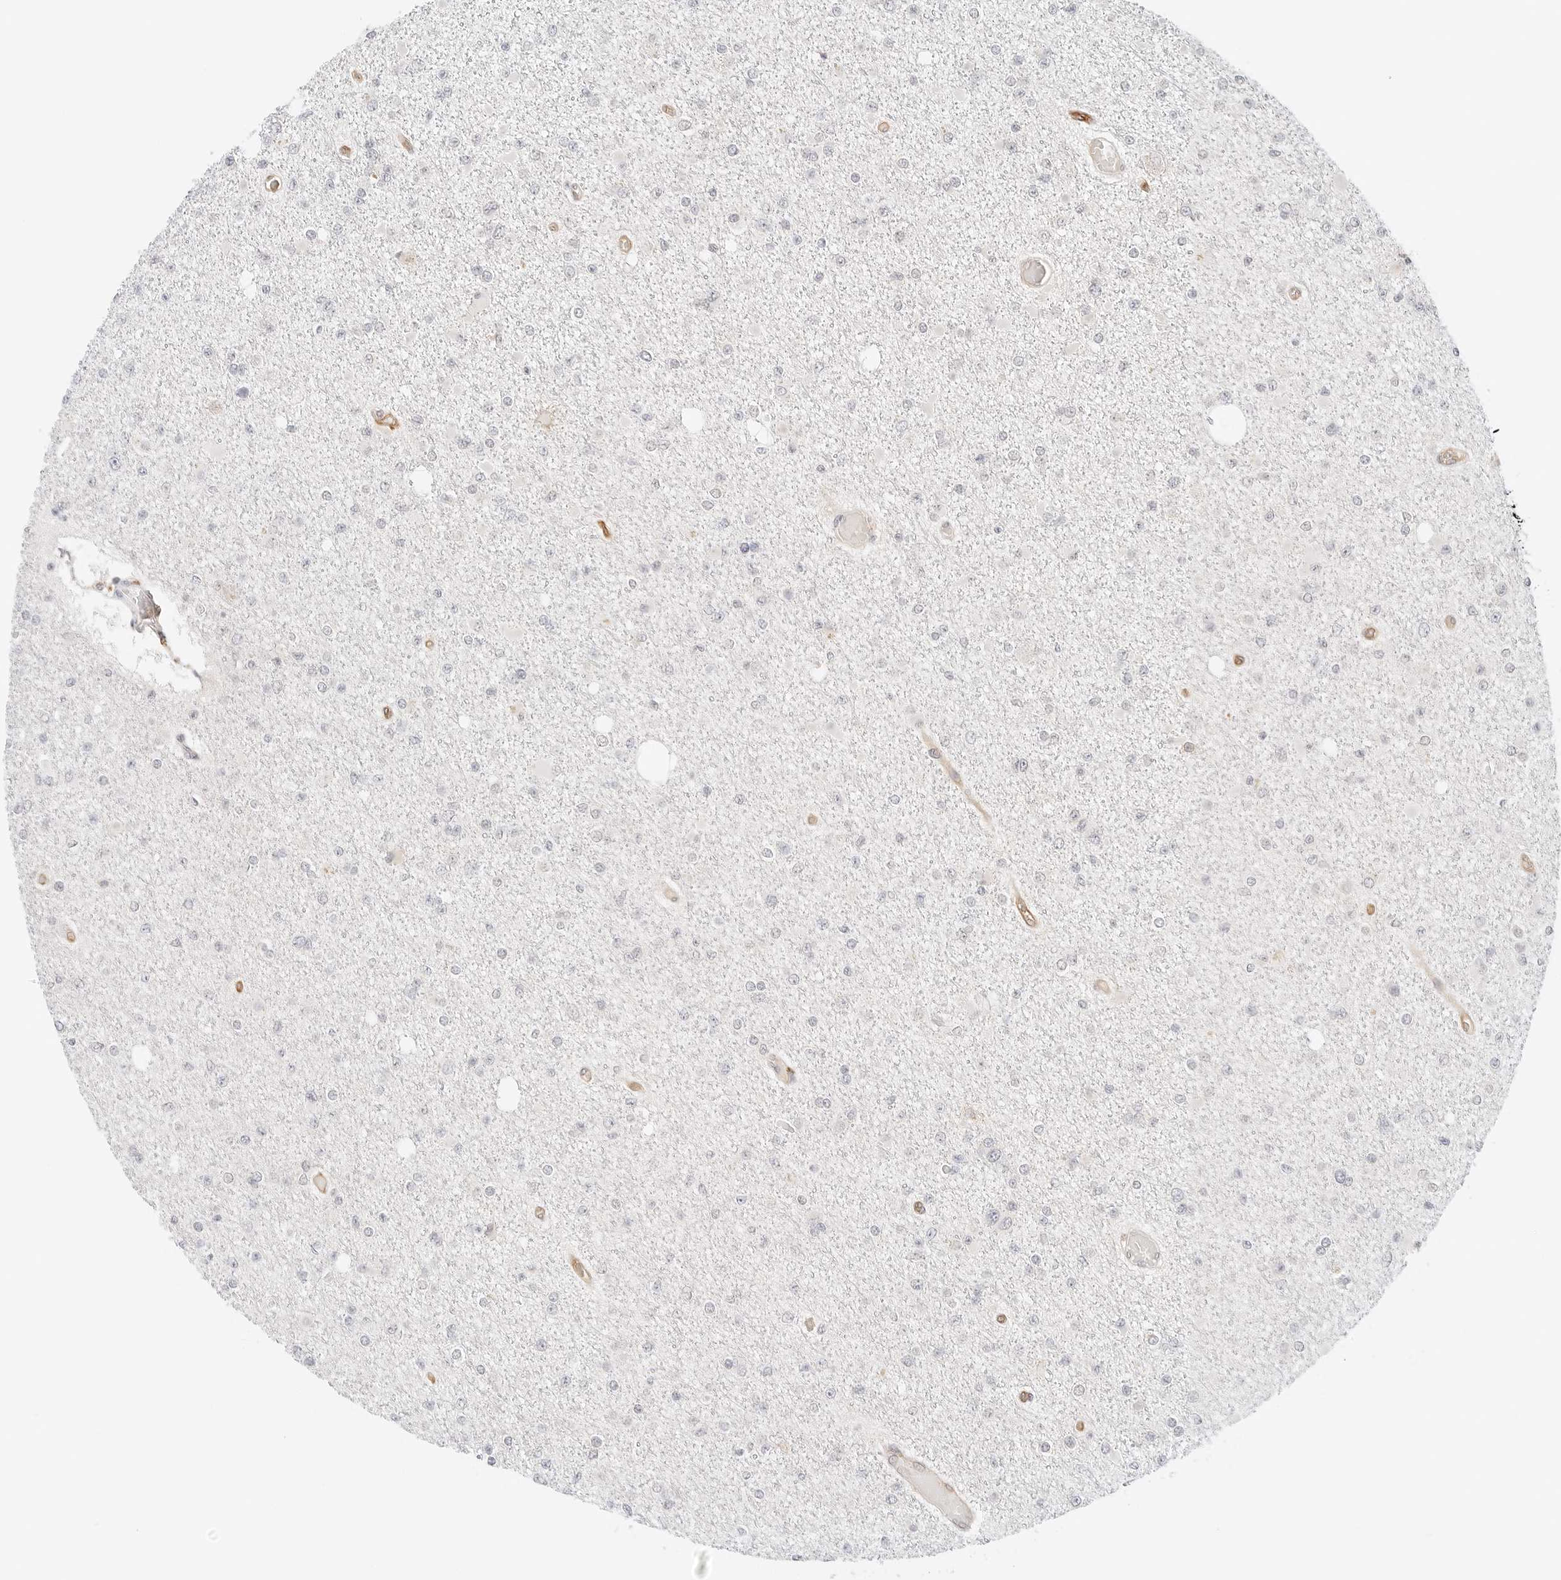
{"staining": {"intensity": "negative", "quantity": "none", "location": "none"}, "tissue": "glioma", "cell_type": "Tumor cells", "image_type": "cancer", "snomed": [{"axis": "morphology", "description": "Glioma, malignant, Low grade"}, {"axis": "topography", "description": "Brain"}], "caption": "This is an immunohistochemistry (IHC) histopathology image of glioma. There is no positivity in tumor cells.", "gene": "ERO1B", "patient": {"sex": "female", "age": 22}}